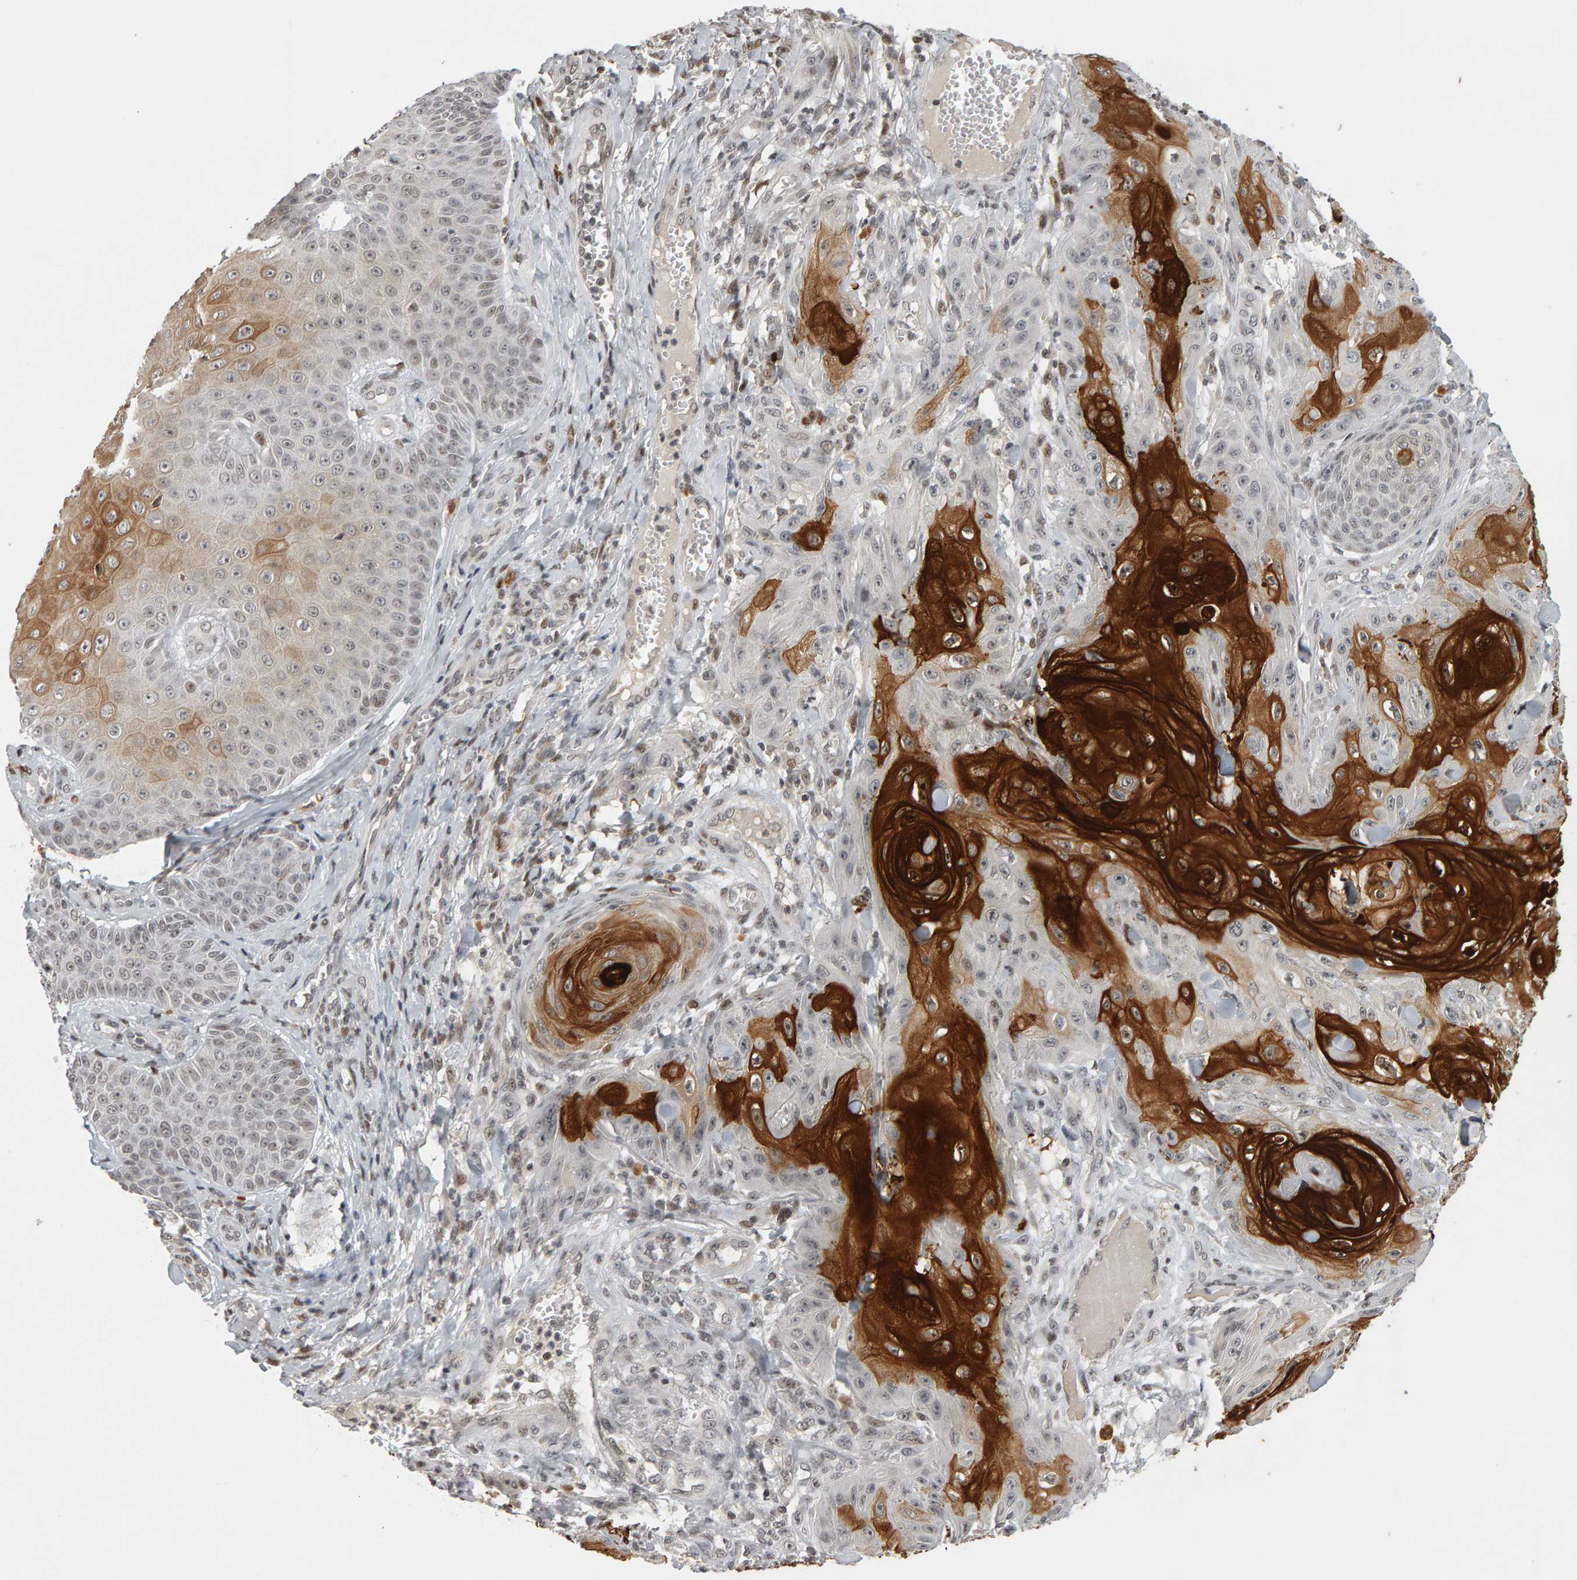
{"staining": {"intensity": "strong", "quantity": "25%-75%", "location": "cytoplasmic/membranous"}, "tissue": "skin cancer", "cell_type": "Tumor cells", "image_type": "cancer", "snomed": [{"axis": "morphology", "description": "Squamous cell carcinoma, NOS"}, {"axis": "topography", "description": "Skin"}], "caption": "Immunohistochemical staining of human skin cancer reveals high levels of strong cytoplasmic/membranous protein expression in about 25%-75% of tumor cells.", "gene": "TRAM1", "patient": {"sex": "male", "age": 74}}